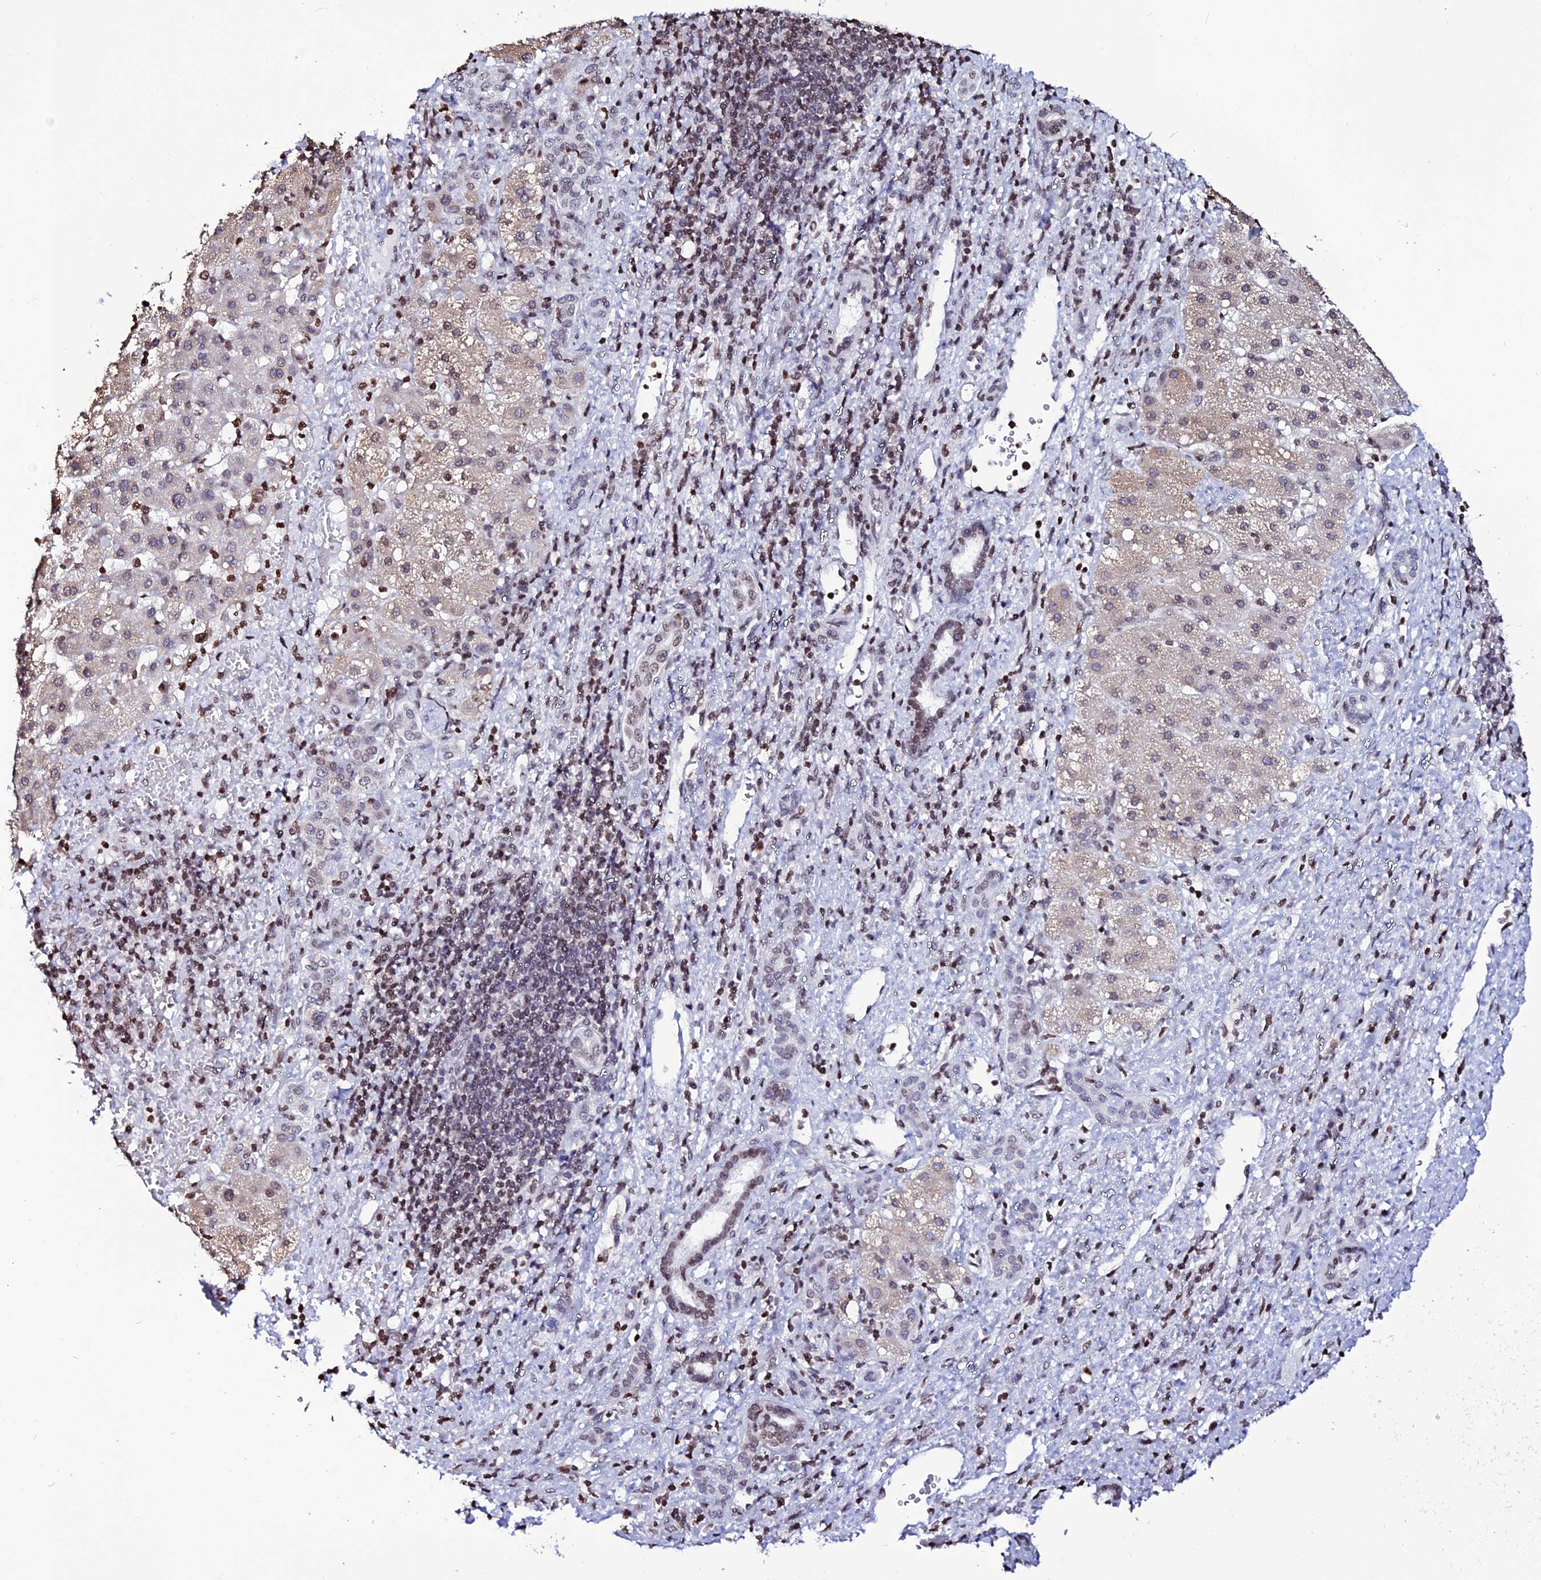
{"staining": {"intensity": "weak", "quantity": "25%-75%", "location": "cytoplasmic/membranous,nuclear"}, "tissue": "liver cancer", "cell_type": "Tumor cells", "image_type": "cancer", "snomed": [{"axis": "morphology", "description": "Normal tissue, NOS"}, {"axis": "morphology", "description": "Carcinoma, Hepatocellular, NOS"}, {"axis": "topography", "description": "Liver"}], "caption": "Protein positivity by IHC reveals weak cytoplasmic/membranous and nuclear staining in about 25%-75% of tumor cells in liver cancer.", "gene": "MACROH2A2", "patient": {"sex": "male", "age": 57}}